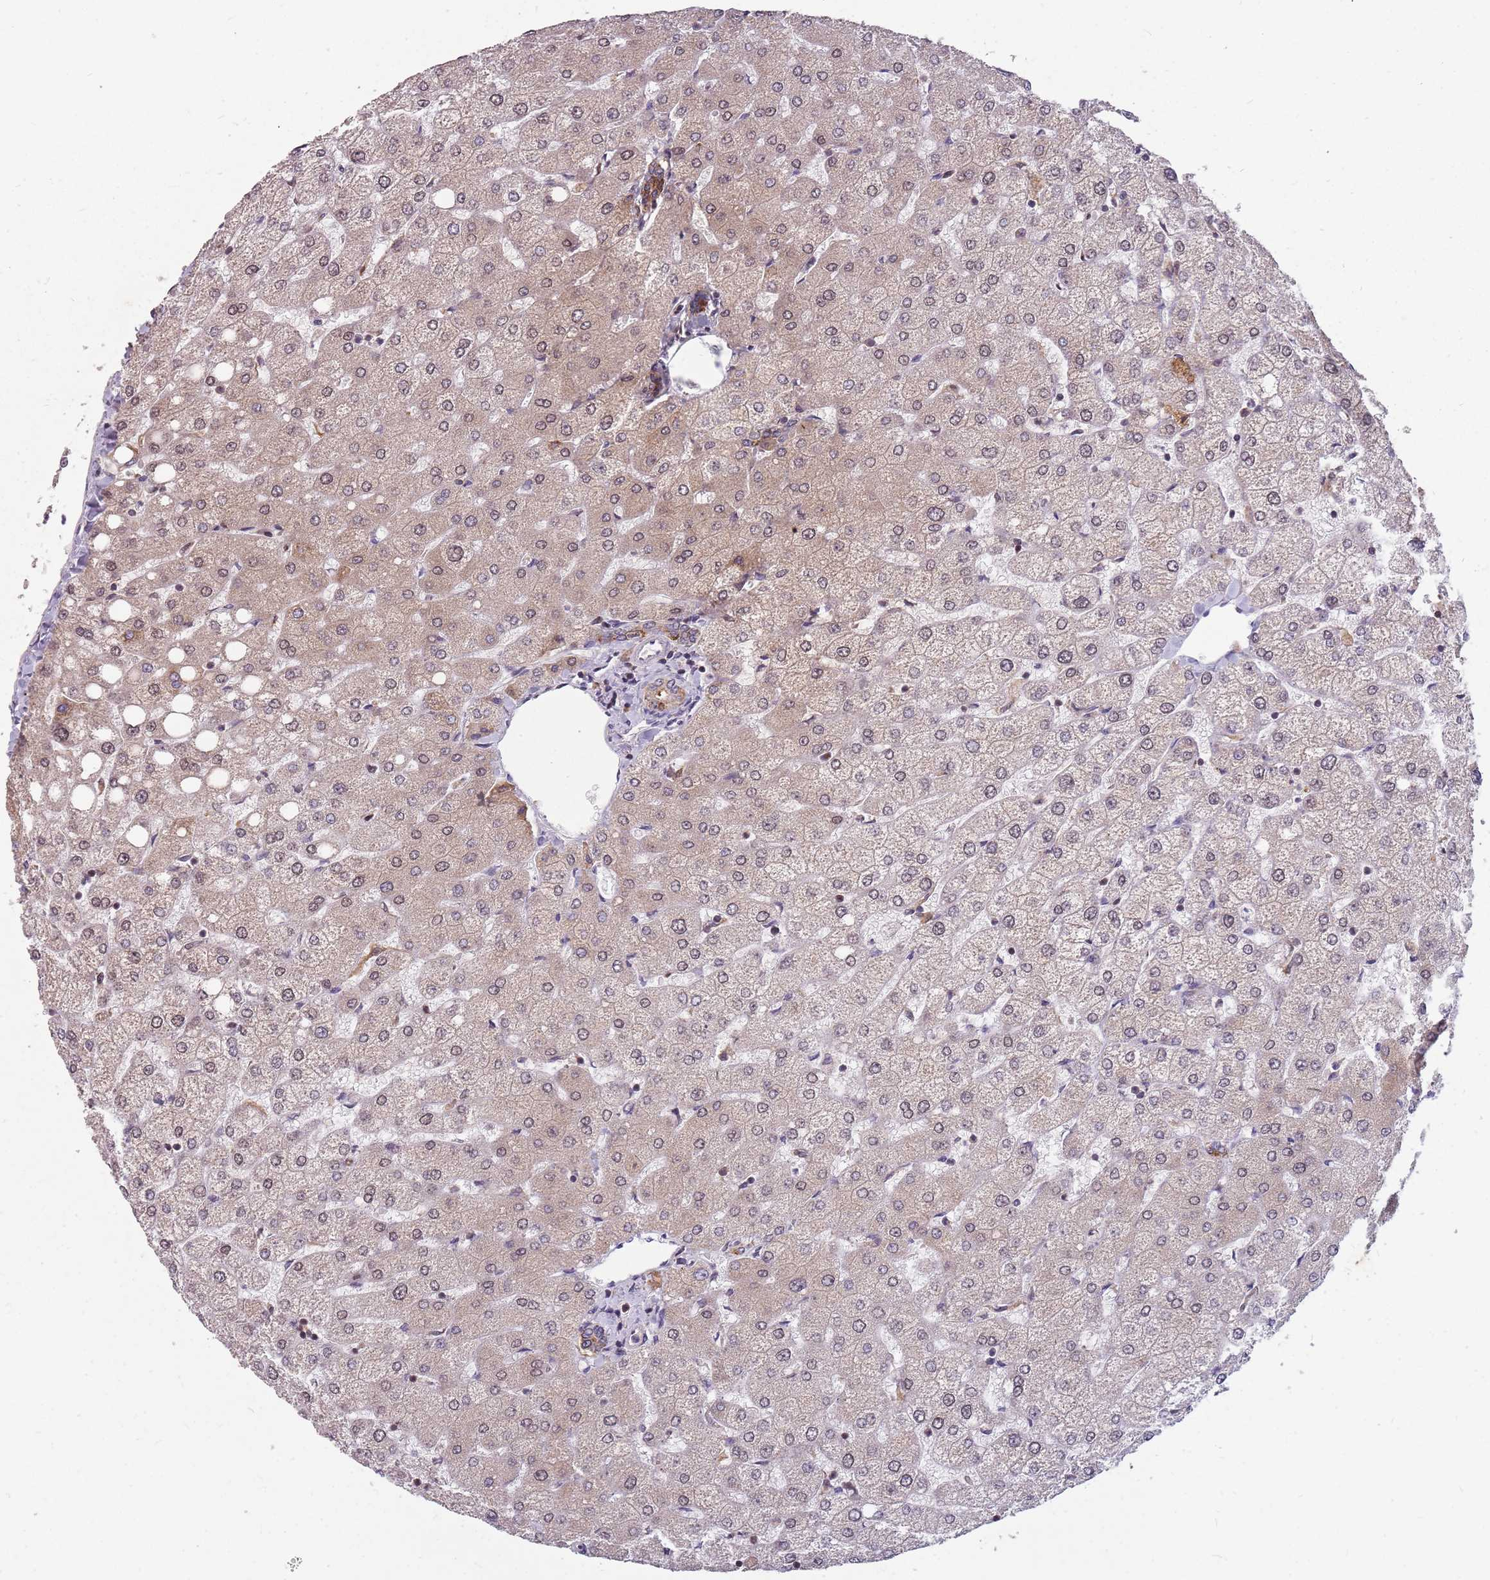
{"staining": {"intensity": "strong", "quantity": ">75%", "location": "cytoplasmic/membranous"}, "tissue": "liver", "cell_type": "Cholangiocytes", "image_type": "normal", "snomed": [{"axis": "morphology", "description": "Normal tissue, NOS"}, {"axis": "topography", "description": "Liver"}], "caption": "Strong cytoplasmic/membranous expression is present in about >75% of cholangiocytes in benign liver. (brown staining indicates protein expression, while blue staining denotes nuclei).", "gene": "NME4", "patient": {"sex": "female", "age": 54}}